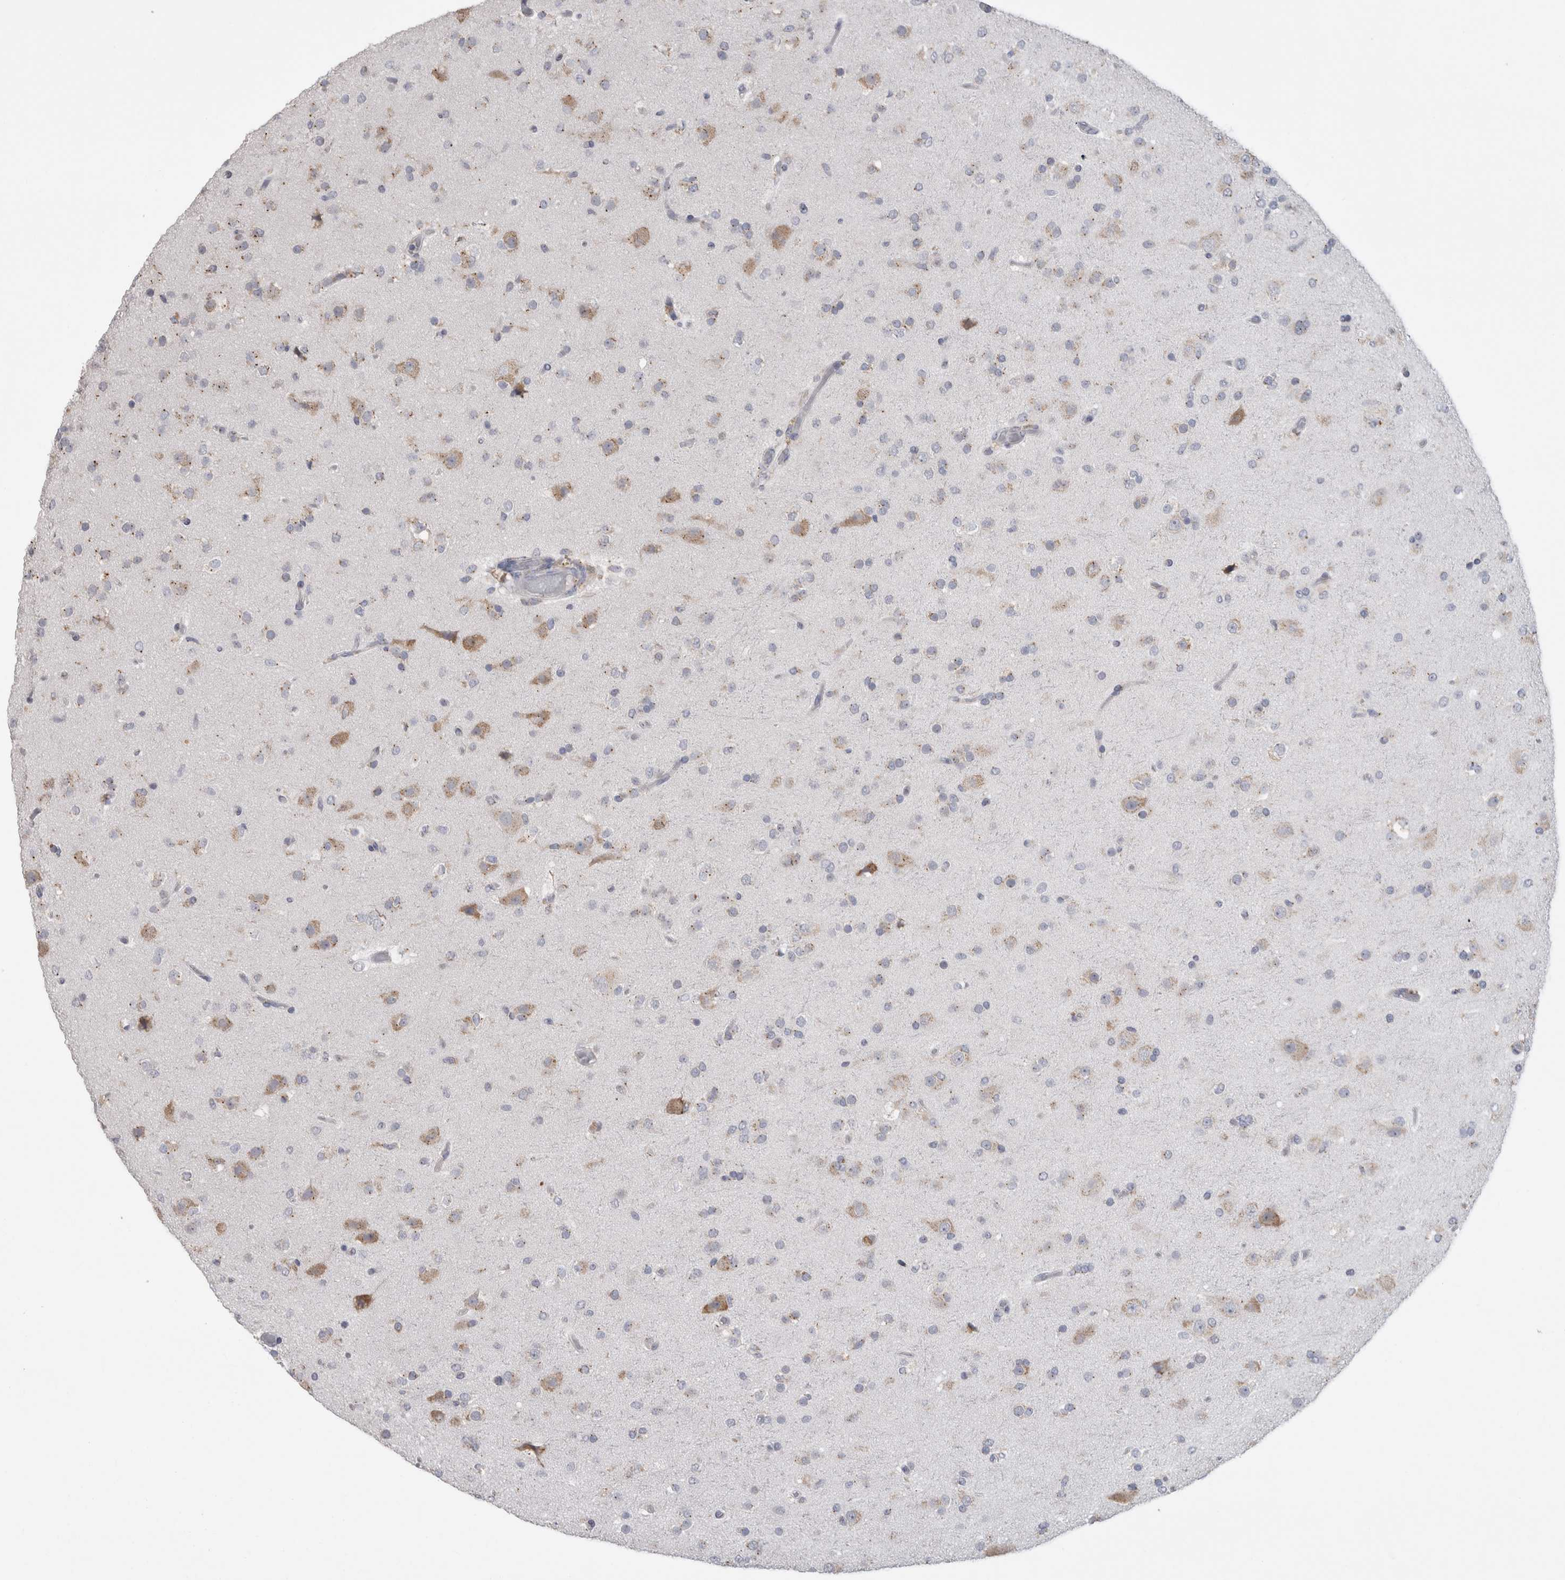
{"staining": {"intensity": "negative", "quantity": "none", "location": "none"}, "tissue": "glioma", "cell_type": "Tumor cells", "image_type": "cancer", "snomed": [{"axis": "morphology", "description": "Glioma, malignant, Low grade"}, {"axis": "topography", "description": "Brain"}], "caption": "High power microscopy photomicrograph of an immunohistochemistry image of low-grade glioma (malignant), revealing no significant positivity in tumor cells.", "gene": "ZNF341", "patient": {"sex": "male", "age": 65}}